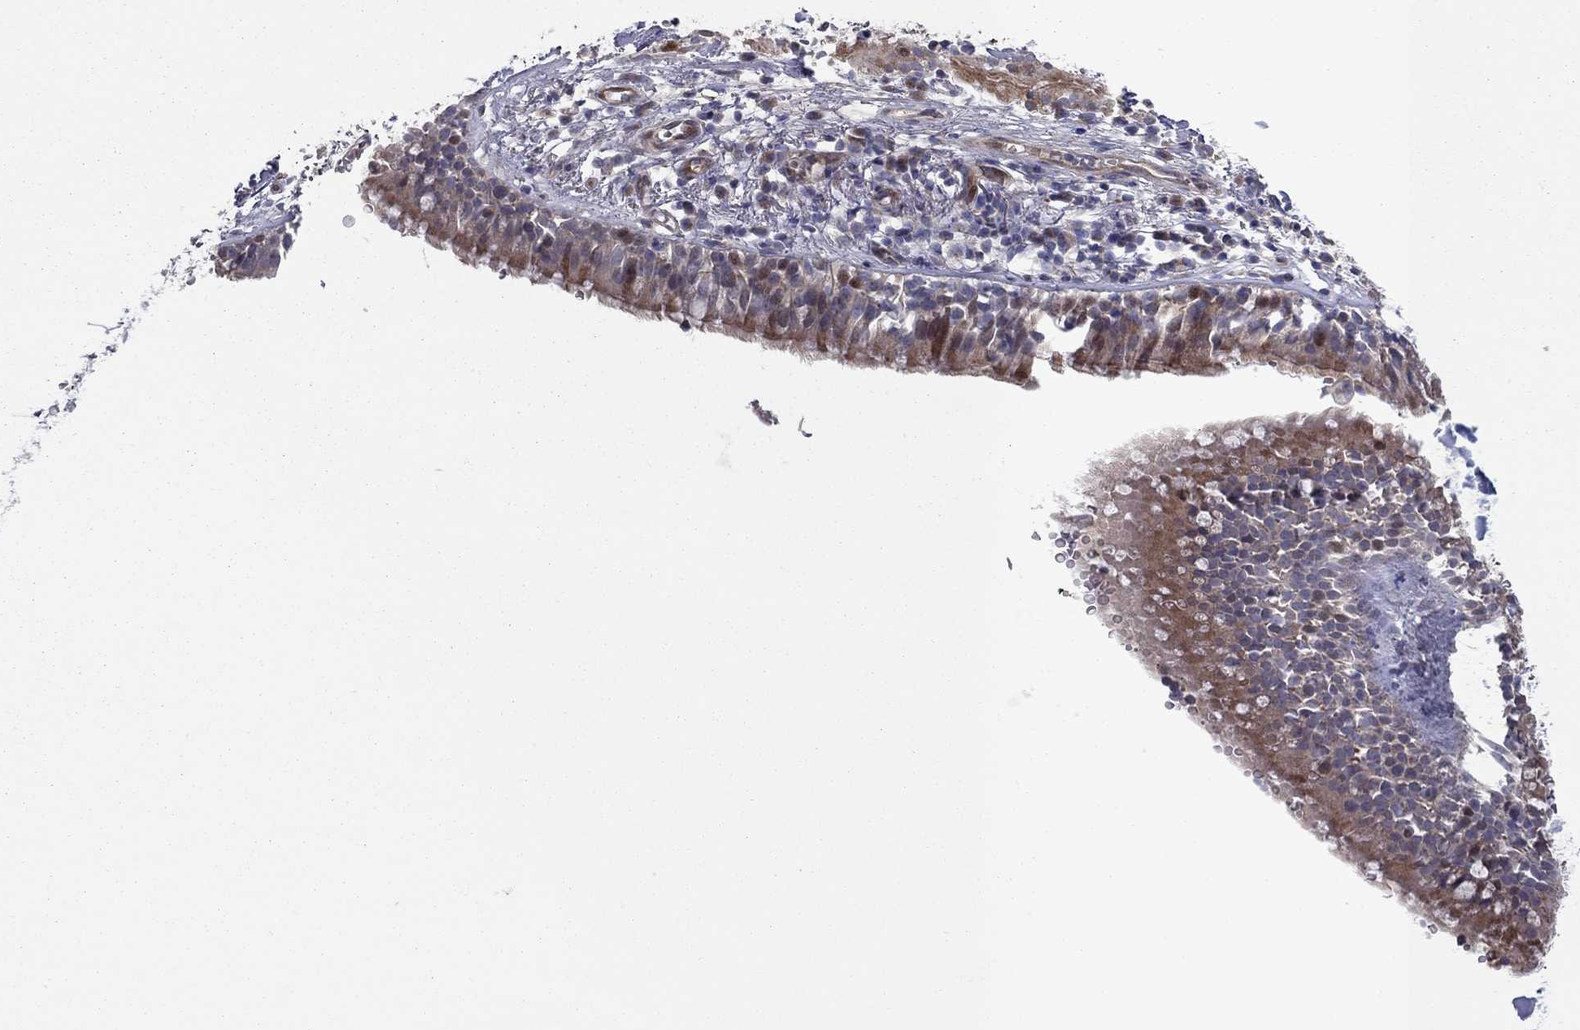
{"staining": {"intensity": "negative", "quantity": "none", "location": "none"}, "tissue": "adipose tissue", "cell_type": "Adipocytes", "image_type": "normal", "snomed": [{"axis": "morphology", "description": "Normal tissue, NOS"}, {"axis": "topography", "description": "Cartilage tissue"}, {"axis": "topography", "description": "Bronchus"}], "caption": "The image demonstrates no staining of adipocytes in benign adipose tissue.", "gene": "DUSP7", "patient": {"sex": "male", "age": 58}}